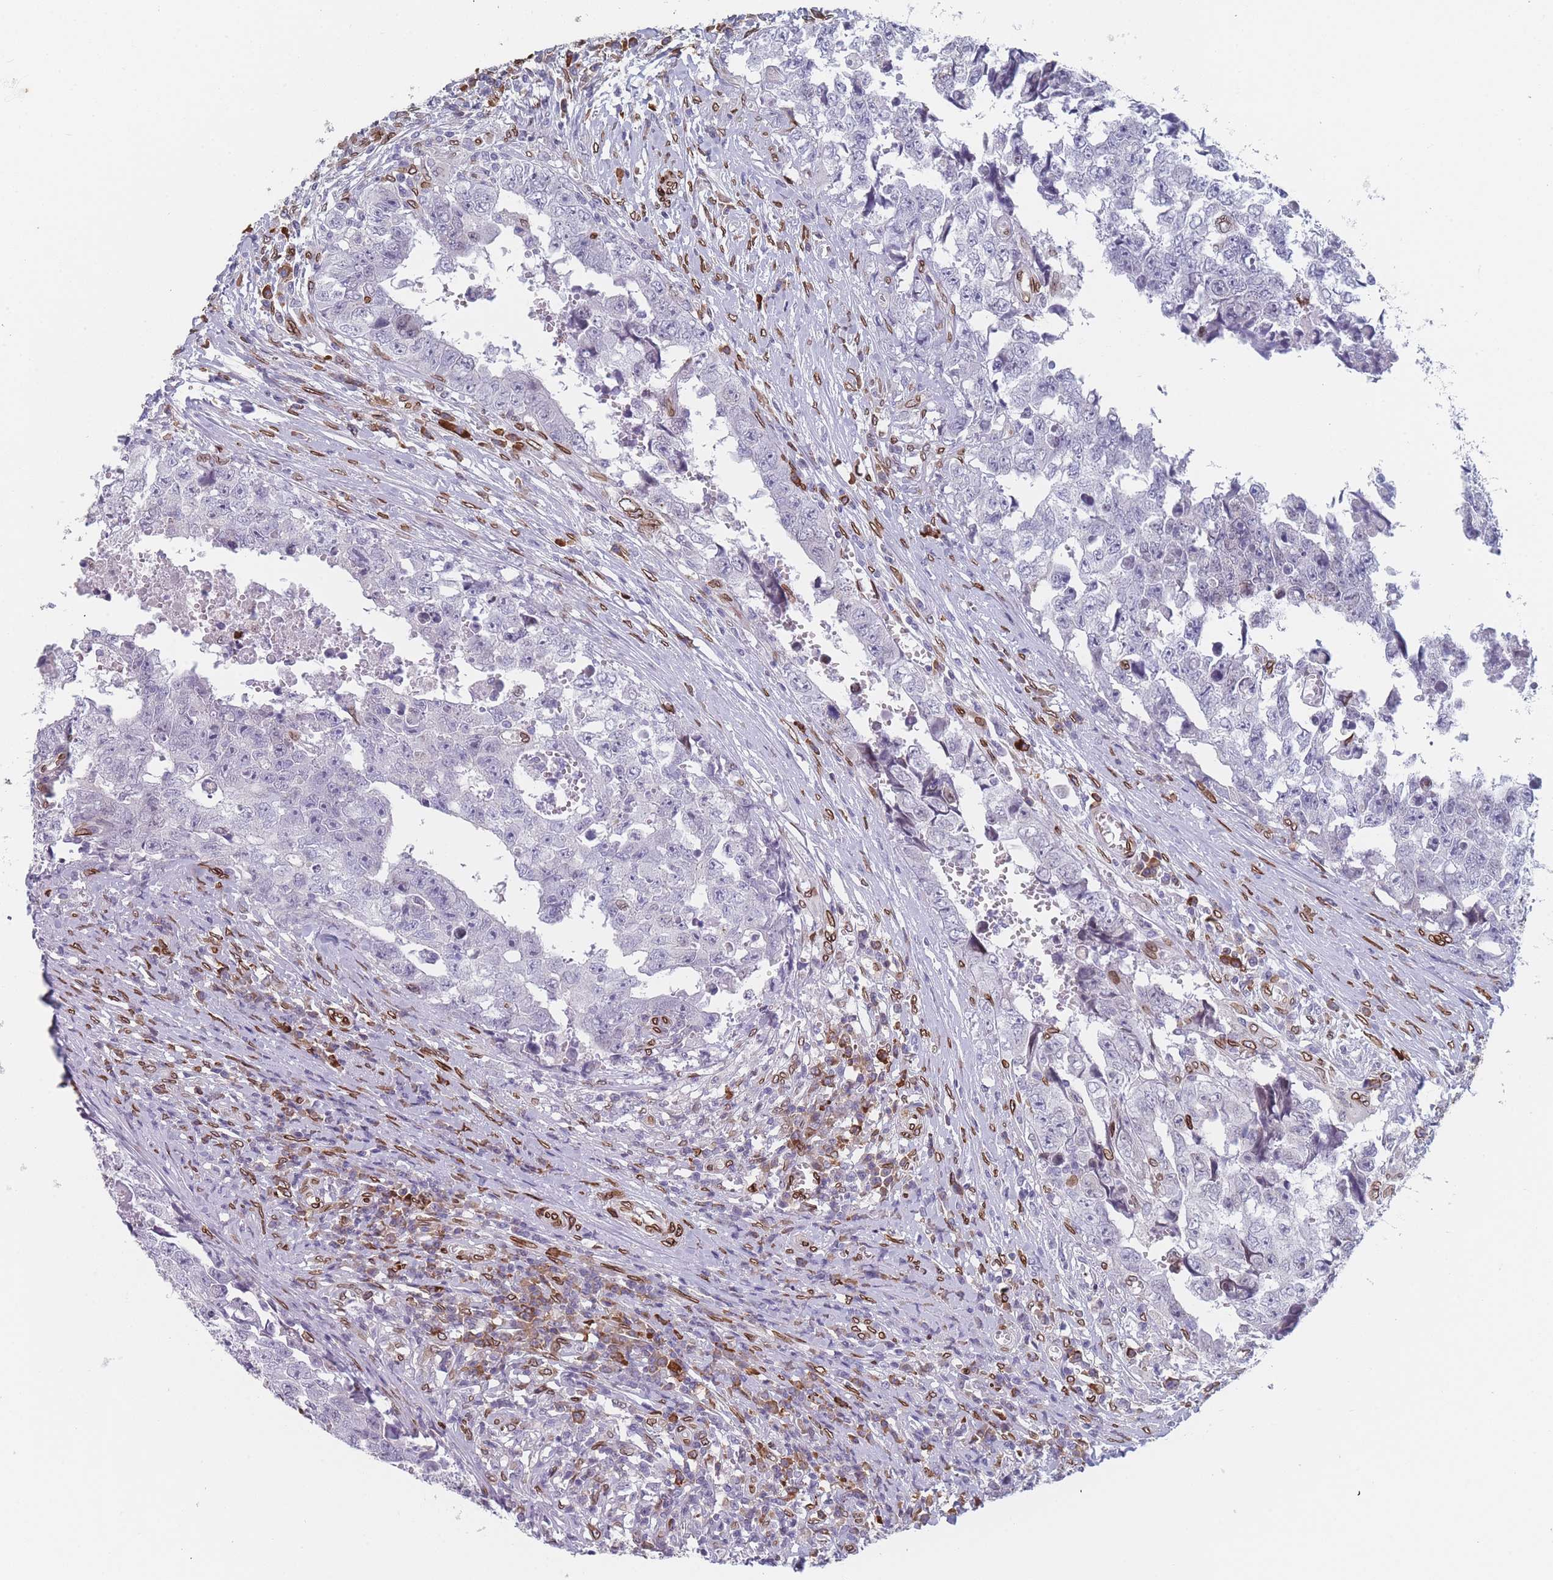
{"staining": {"intensity": "negative", "quantity": "none", "location": "none"}, "tissue": "testis cancer", "cell_type": "Tumor cells", "image_type": "cancer", "snomed": [{"axis": "morphology", "description": "Carcinoma, Embryonal, NOS"}, {"axis": "topography", "description": "Testis"}], "caption": "This is an IHC micrograph of human testis cancer. There is no positivity in tumor cells.", "gene": "ZBTB1", "patient": {"sex": "male", "age": 25}}